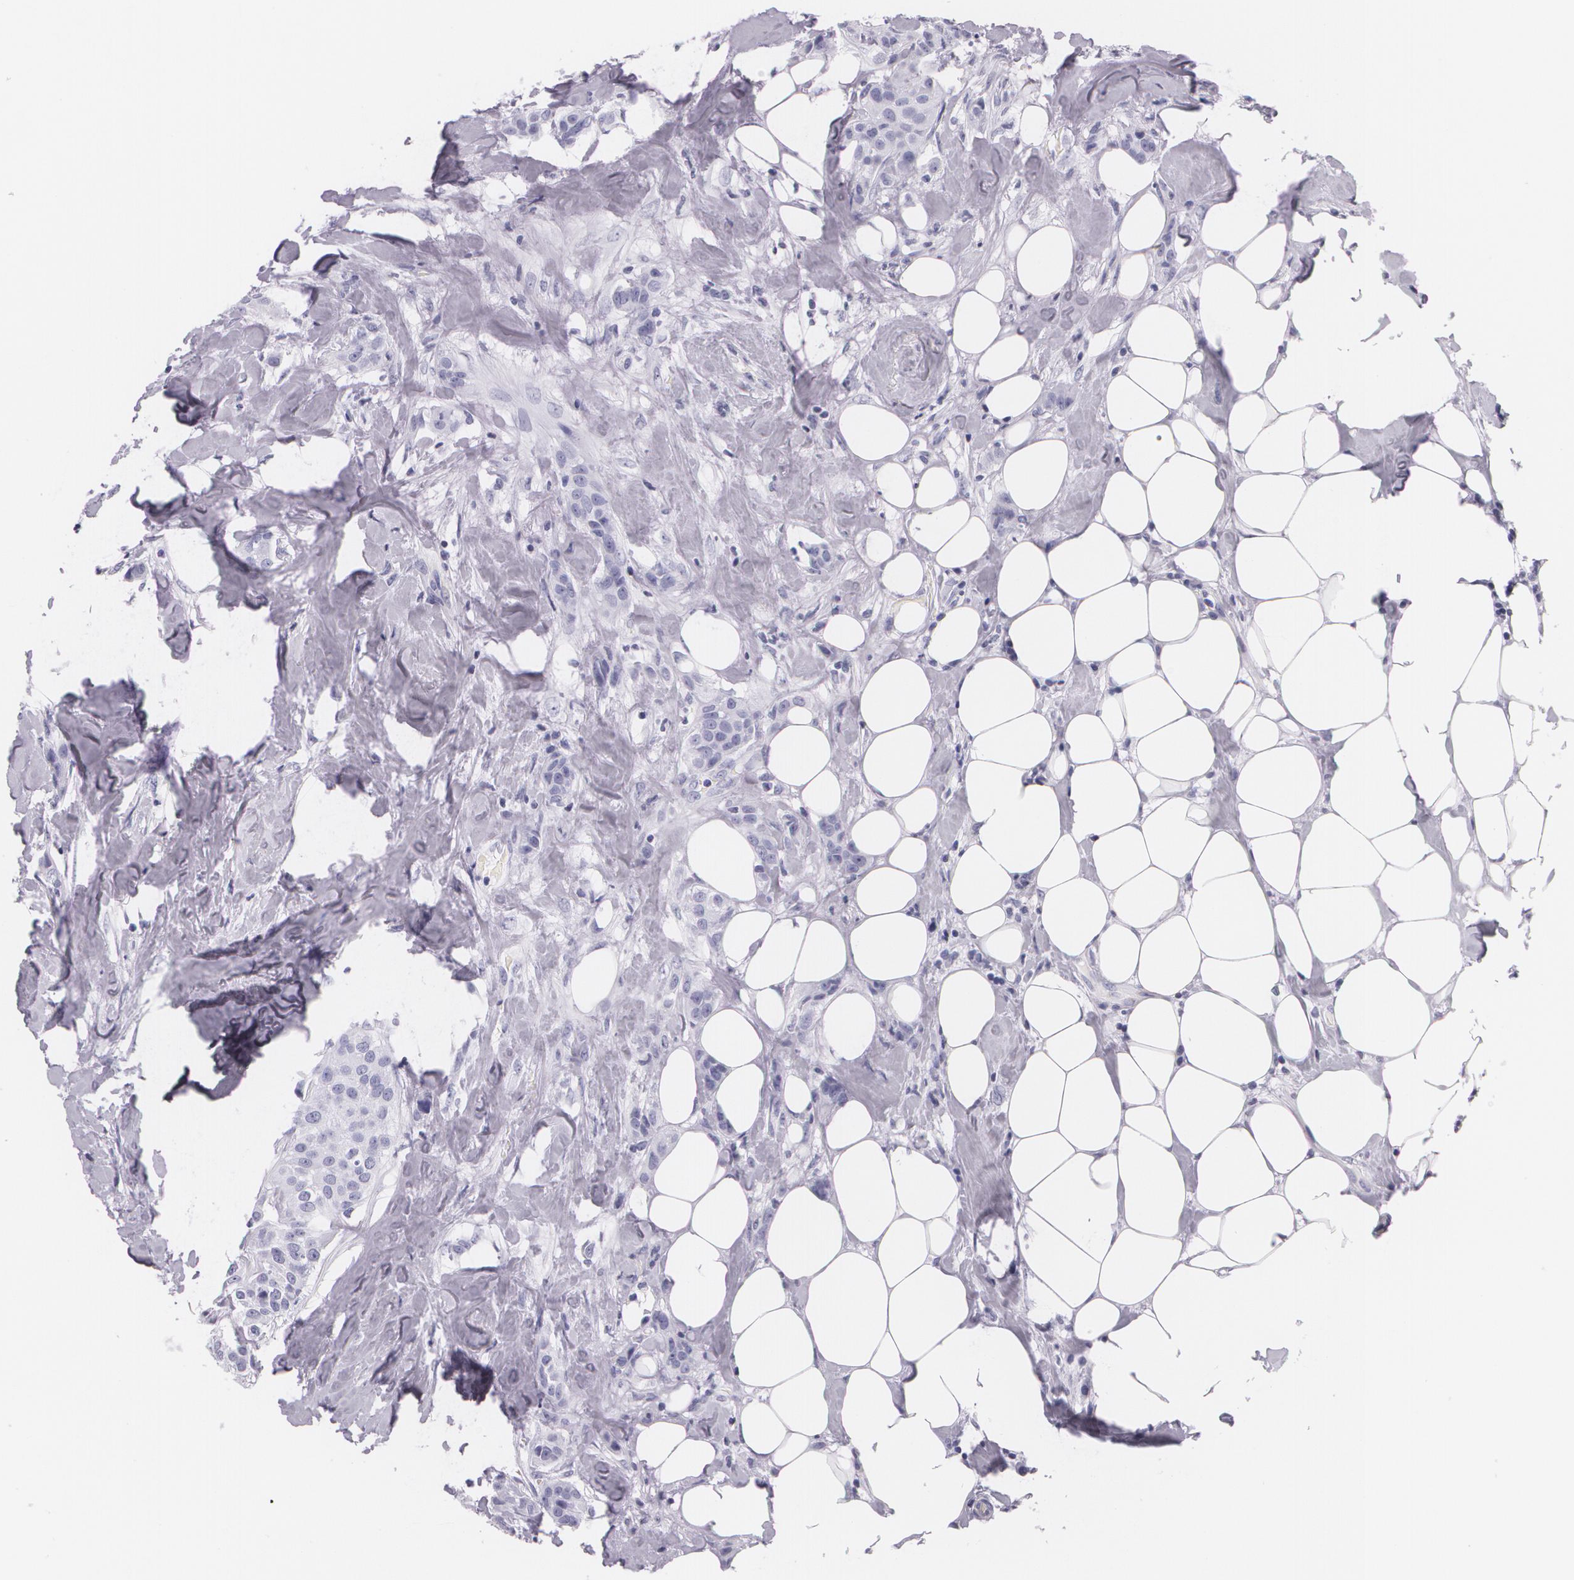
{"staining": {"intensity": "negative", "quantity": "none", "location": "none"}, "tissue": "breast cancer", "cell_type": "Tumor cells", "image_type": "cancer", "snomed": [{"axis": "morphology", "description": "Duct carcinoma"}, {"axis": "topography", "description": "Breast"}], "caption": "Tumor cells are negative for protein expression in human breast cancer (infiltrating ductal carcinoma).", "gene": "DLG4", "patient": {"sex": "female", "age": 45}}